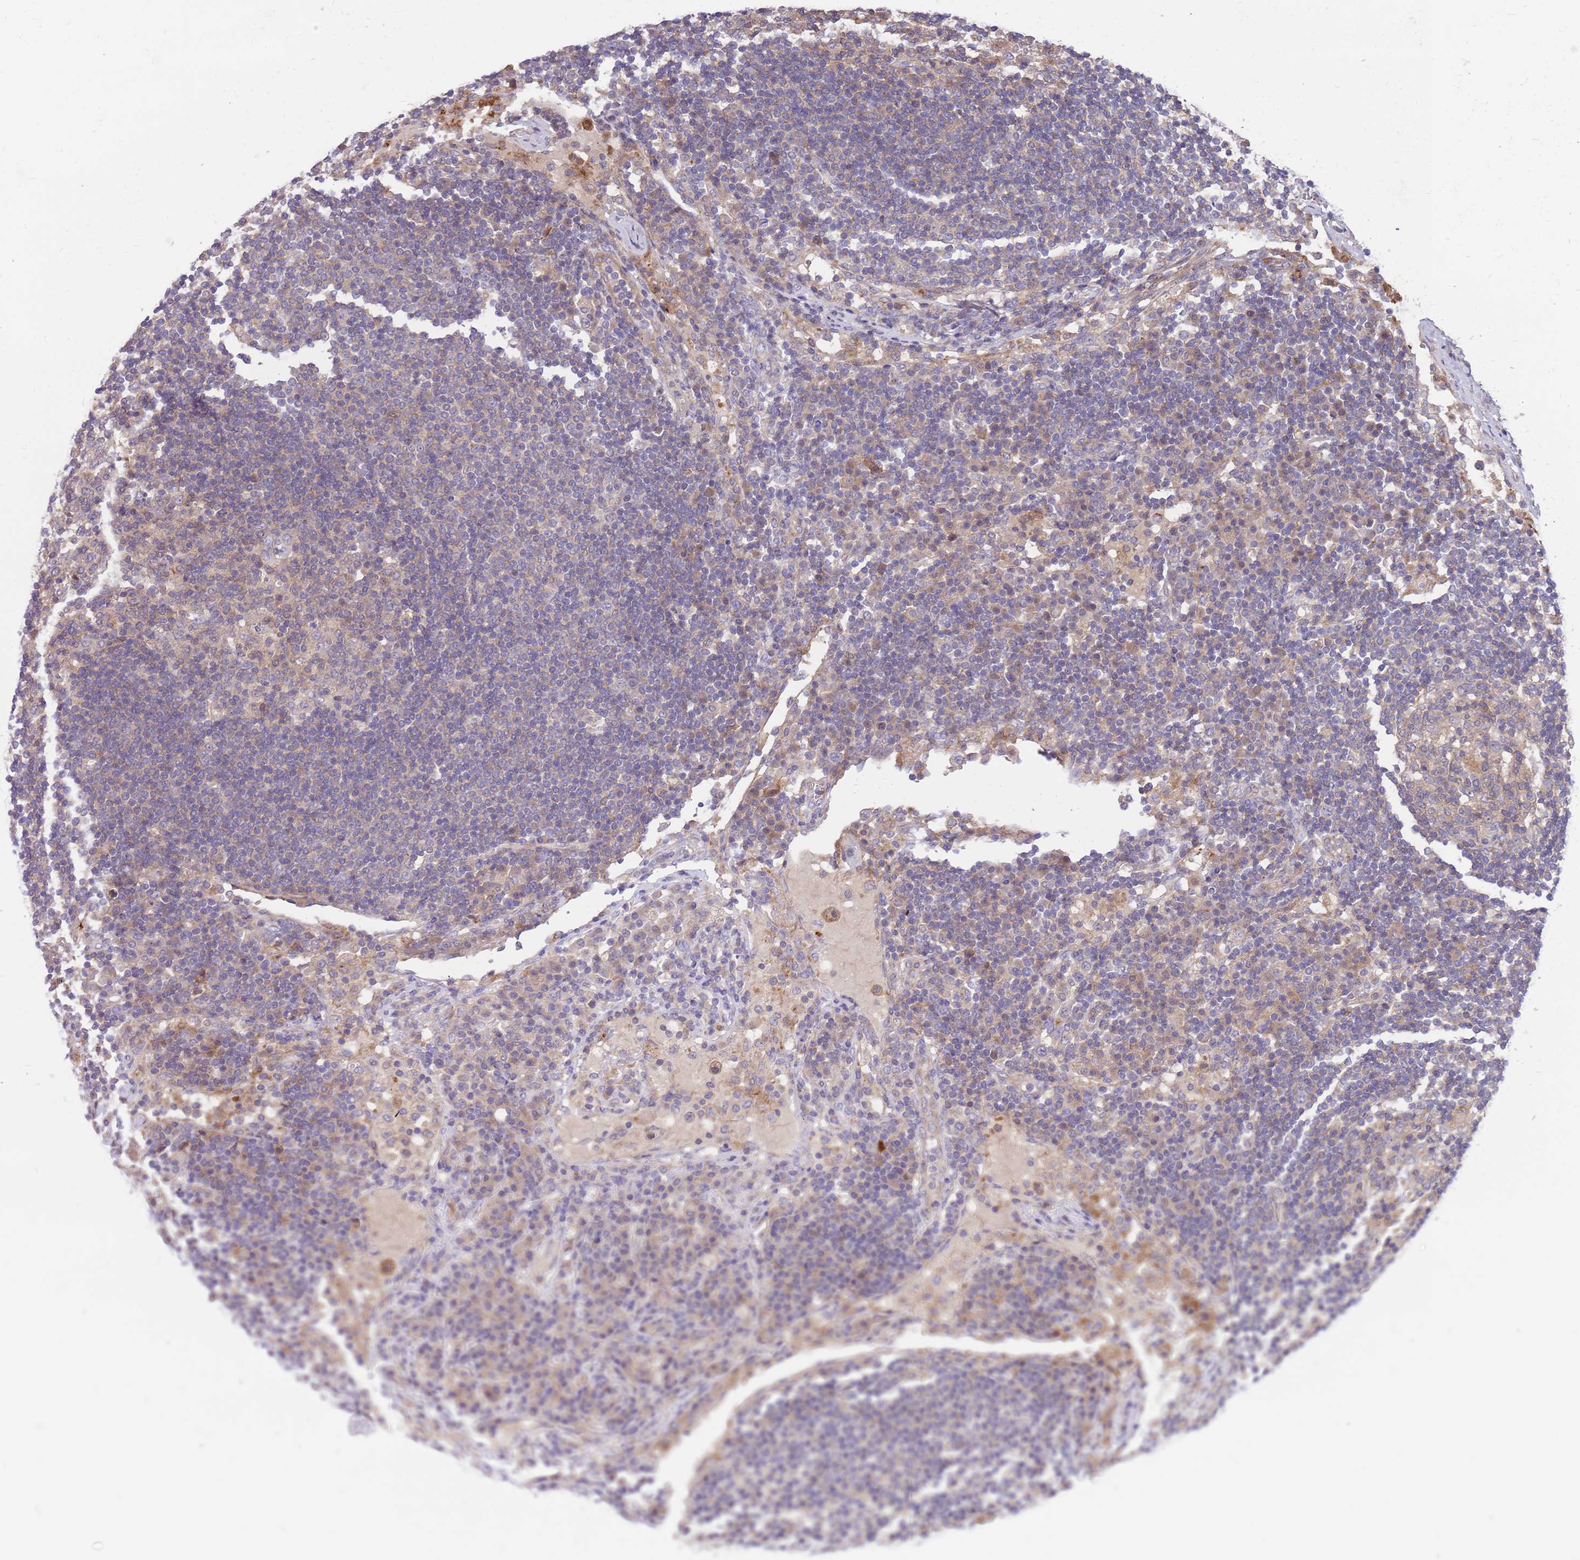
{"staining": {"intensity": "weak", "quantity": "<25%", "location": "cytoplasmic/membranous"}, "tissue": "lymph node", "cell_type": "Germinal center cells", "image_type": "normal", "snomed": [{"axis": "morphology", "description": "Normal tissue, NOS"}, {"axis": "topography", "description": "Lymph node"}], "caption": "Immunohistochemistry (IHC) of normal lymph node displays no expression in germinal center cells.", "gene": "MVD", "patient": {"sex": "female", "age": 53}}